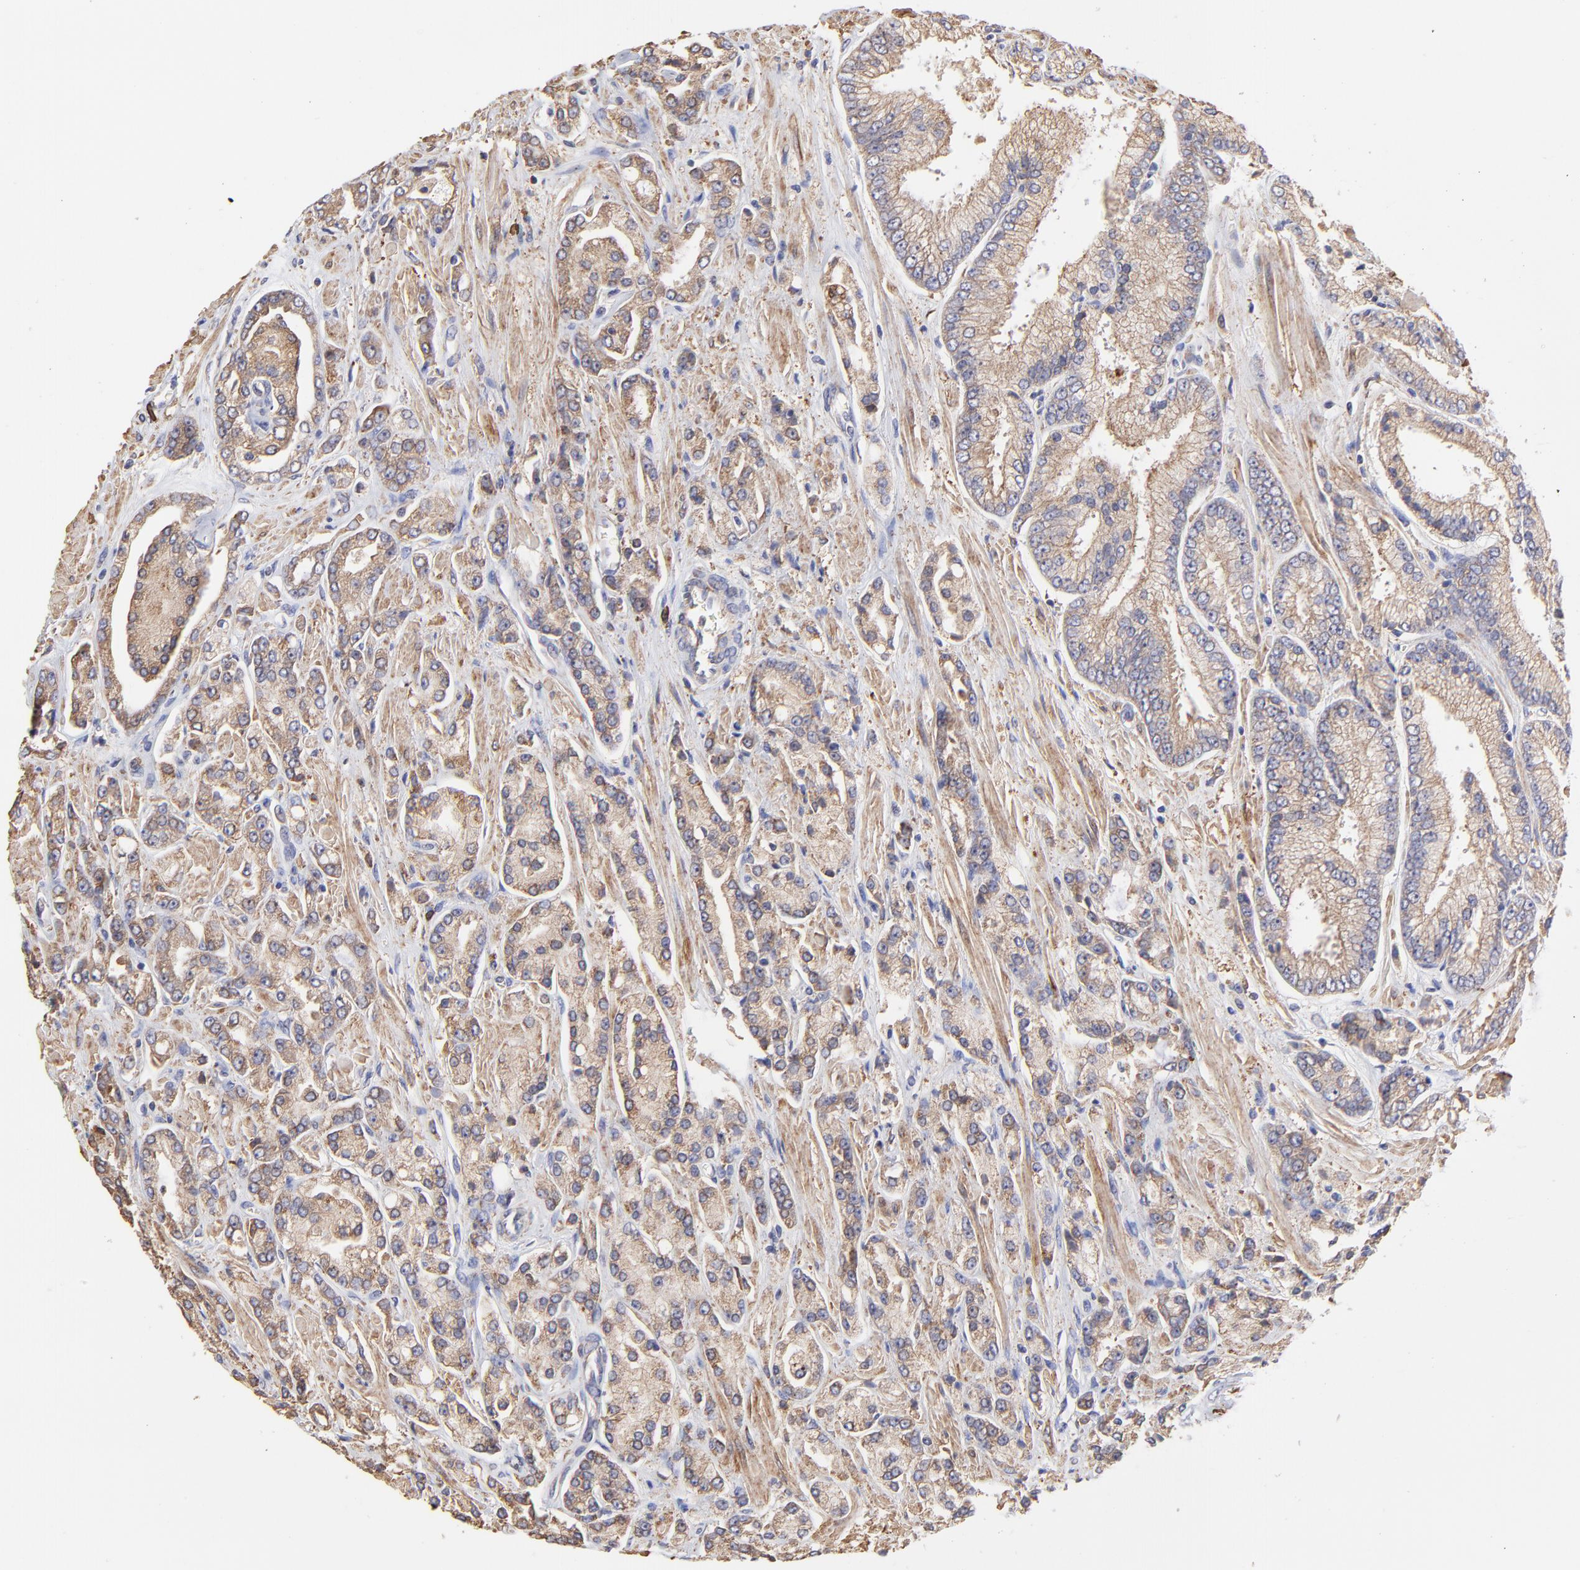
{"staining": {"intensity": "moderate", "quantity": ">75%", "location": "cytoplasmic/membranous"}, "tissue": "prostate cancer", "cell_type": "Tumor cells", "image_type": "cancer", "snomed": [{"axis": "morphology", "description": "Adenocarcinoma, High grade"}, {"axis": "topography", "description": "Prostate"}], "caption": "An image of human prostate adenocarcinoma (high-grade) stained for a protein demonstrates moderate cytoplasmic/membranous brown staining in tumor cells.", "gene": "PFKM", "patient": {"sex": "male", "age": 71}}